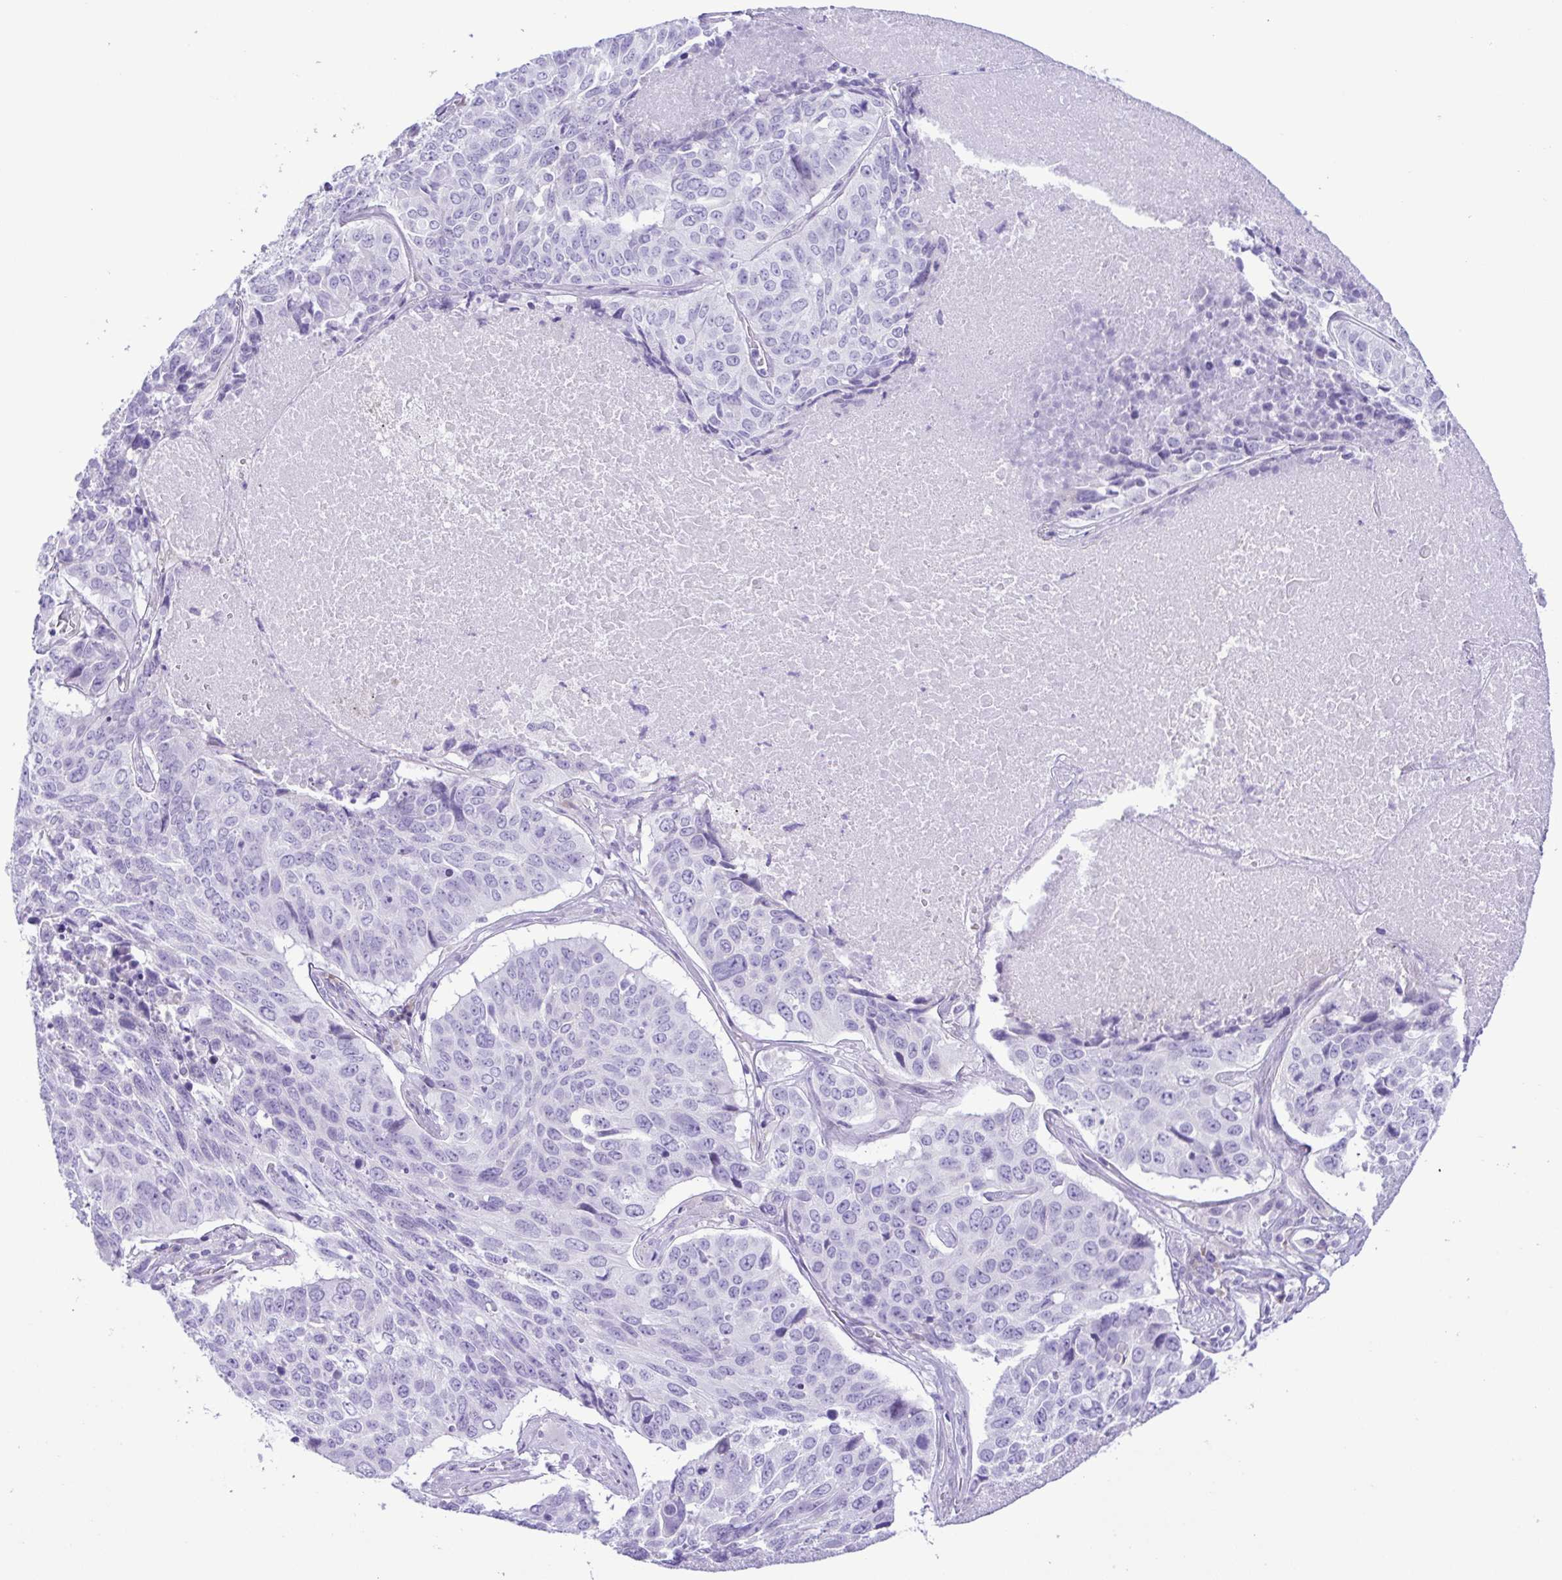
{"staining": {"intensity": "negative", "quantity": "none", "location": "none"}, "tissue": "lung cancer", "cell_type": "Tumor cells", "image_type": "cancer", "snomed": [{"axis": "morphology", "description": "Normal tissue, NOS"}, {"axis": "morphology", "description": "Squamous cell carcinoma, NOS"}, {"axis": "topography", "description": "Bronchus"}, {"axis": "topography", "description": "Lung"}], "caption": "IHC micrograph of neoplastic tissue: squamous cell carcinoma (lung) stained with DAB (3,3'-diaminobenzidine) shows no significant protein positivity in tumor cells.", "gene": "PAK3", "patient": {"sex": "male", "age": 64}}